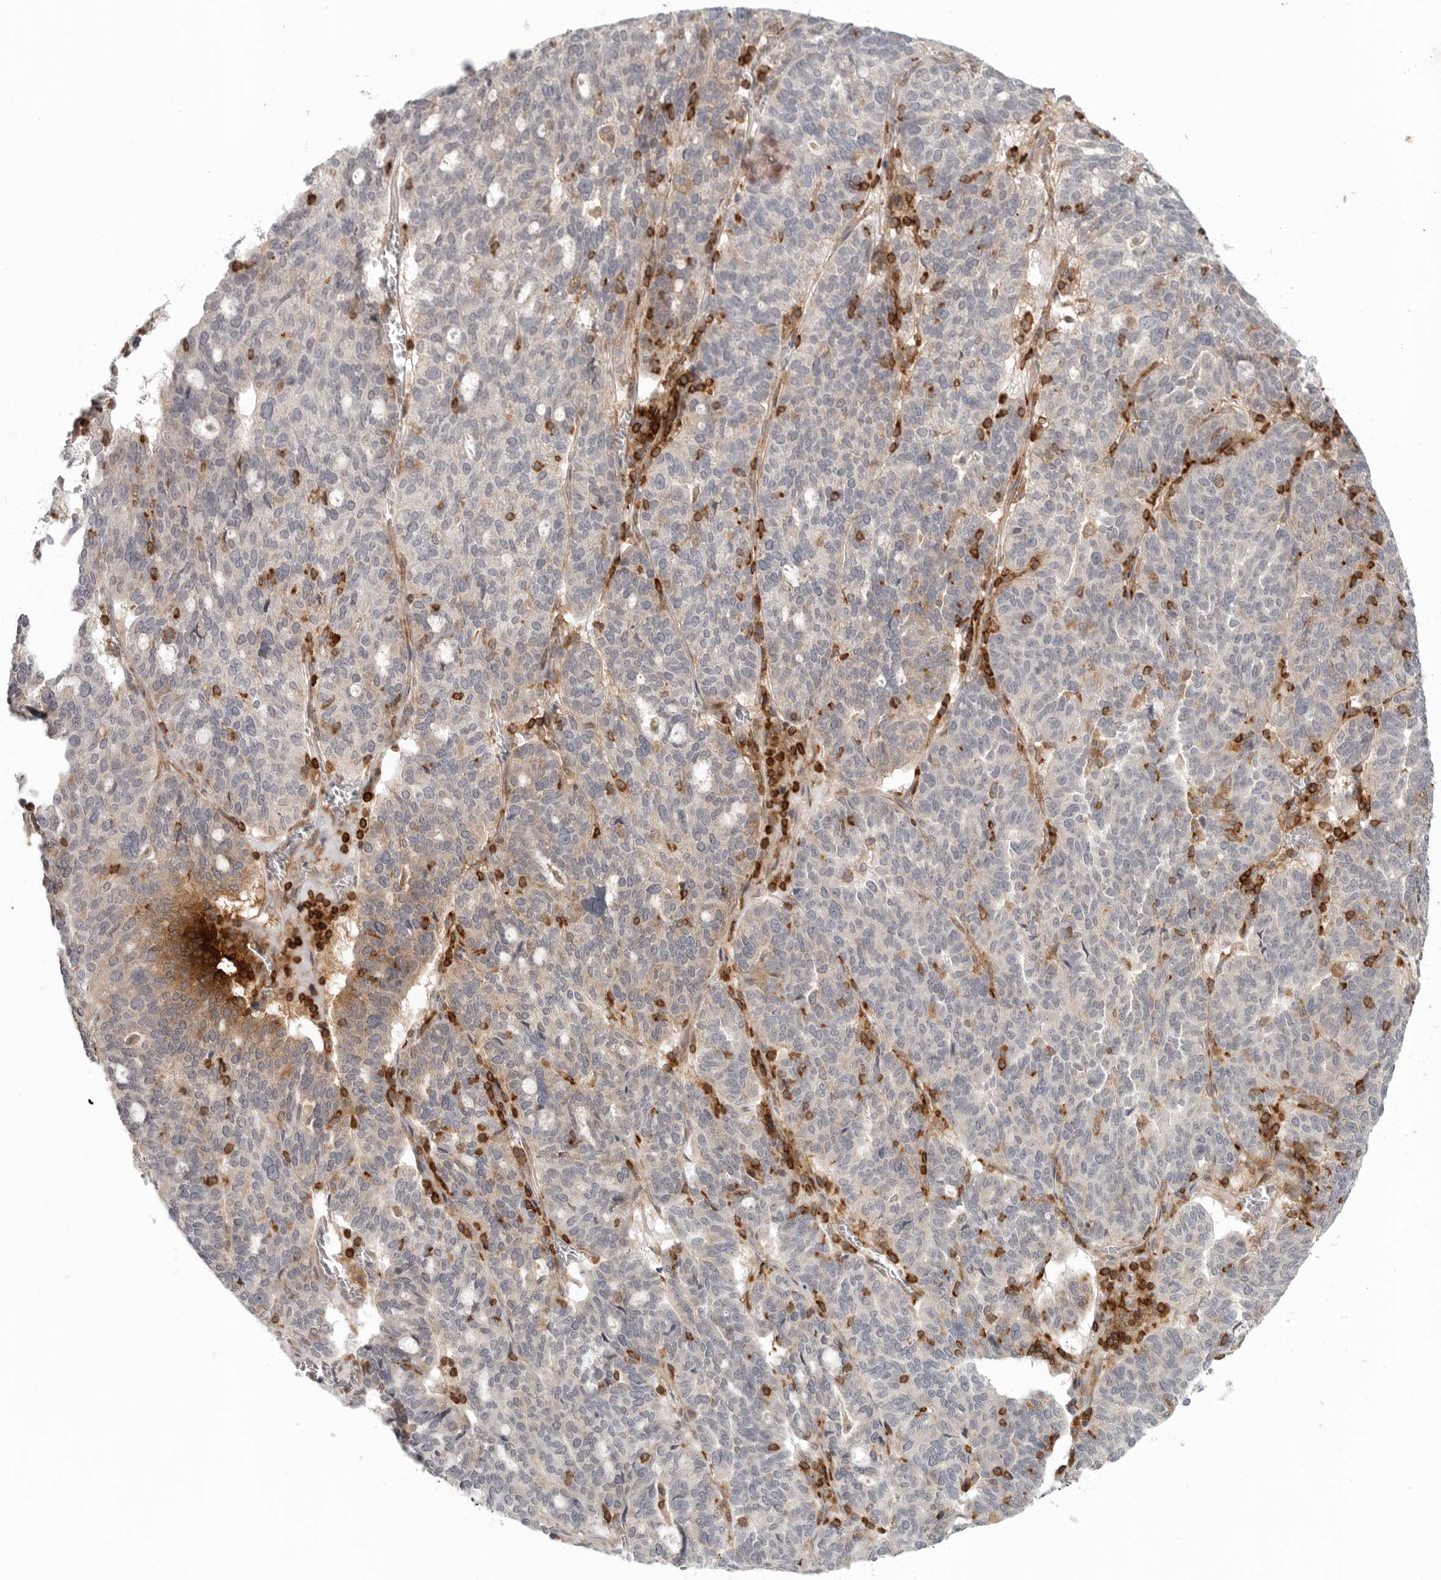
{"staining": {"intensity": "negative", "quantity": "none", "location": "none"}, "tissue": "ovarian cancer", "cell_type": "Tumor cells", "image_type": "cancer", "snomed": [{"axis": "morphology", "description": "Cystadenocarcinoma, serous, NOS"}, {"axis": "topography", "description": "Ovary"}], "caption": "Tumor cells are negative for brown protein staining in ovarian cancer. The staining was performed using DAB (3,3'-diaminobenzidine) to visualize the protein expression in brown, while the nuclei were stained in blue with hematoxylin (Magnification: 20x).", "gene": "SH3KBP1", "patient": {"sex": "female", "age": 59}}